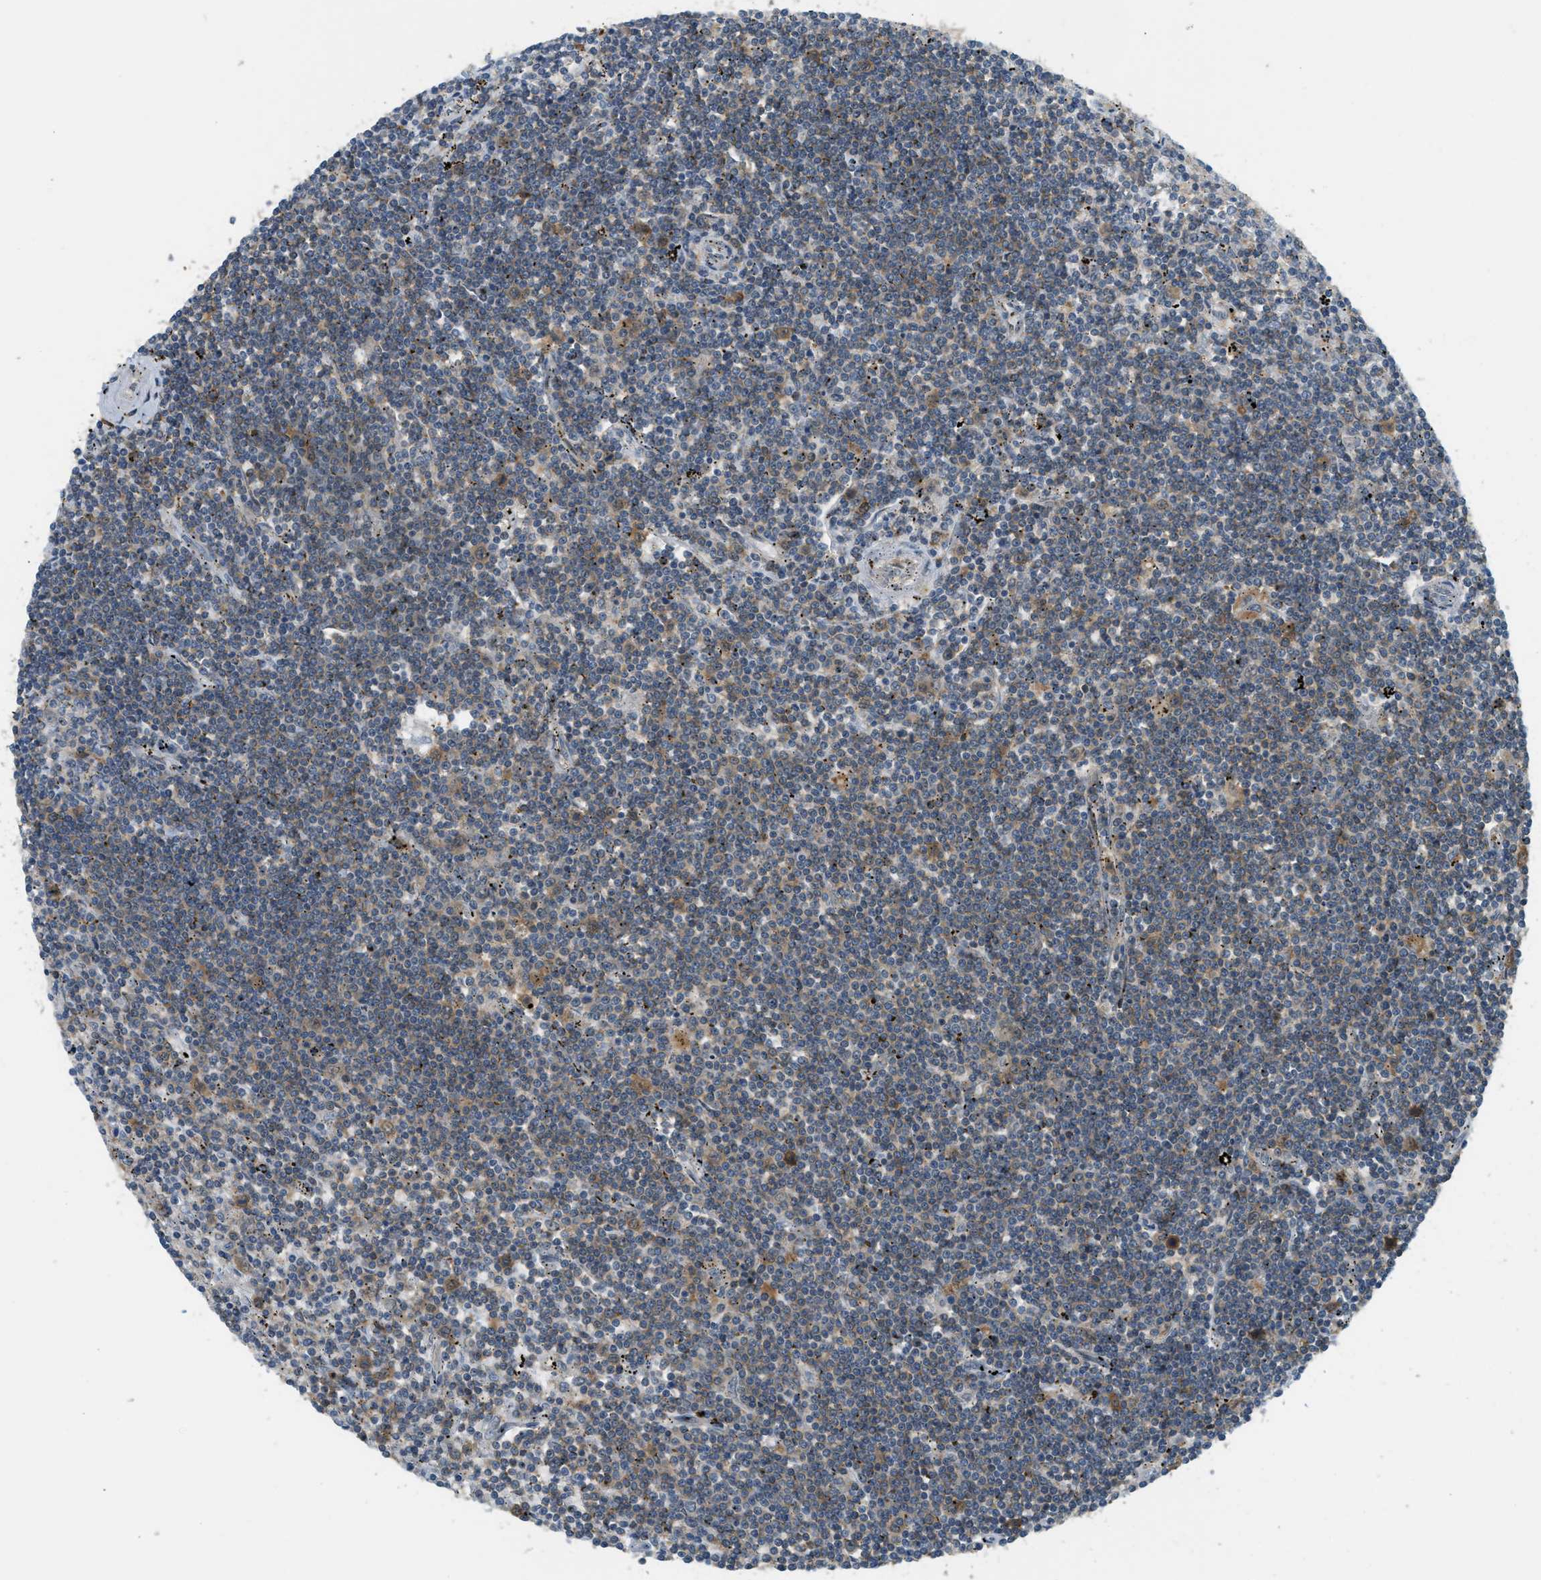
{"staining": {"intensity": "weak", "quantity": "25%-75%", "location": "cytoplasmic/membranous"}, "tissue": "lymphoma", "cell_type": "Tumor cells", "image_type": "cancer", "snomed": [{"axis": "morphology", "description": "Malignant lymphoma, non-Hodgkin's type, Low grade"}, {"axis": "topography", "description": "Spleen"}], "caption": "This image exhibits immunohistochemistry staining of lymphoma, with low weak cytoplasmic/membranous positivity in about 25%-75% of tumor cells.", "gene": "PDCL3", "patient": {"sex": "male", "age": 76}}